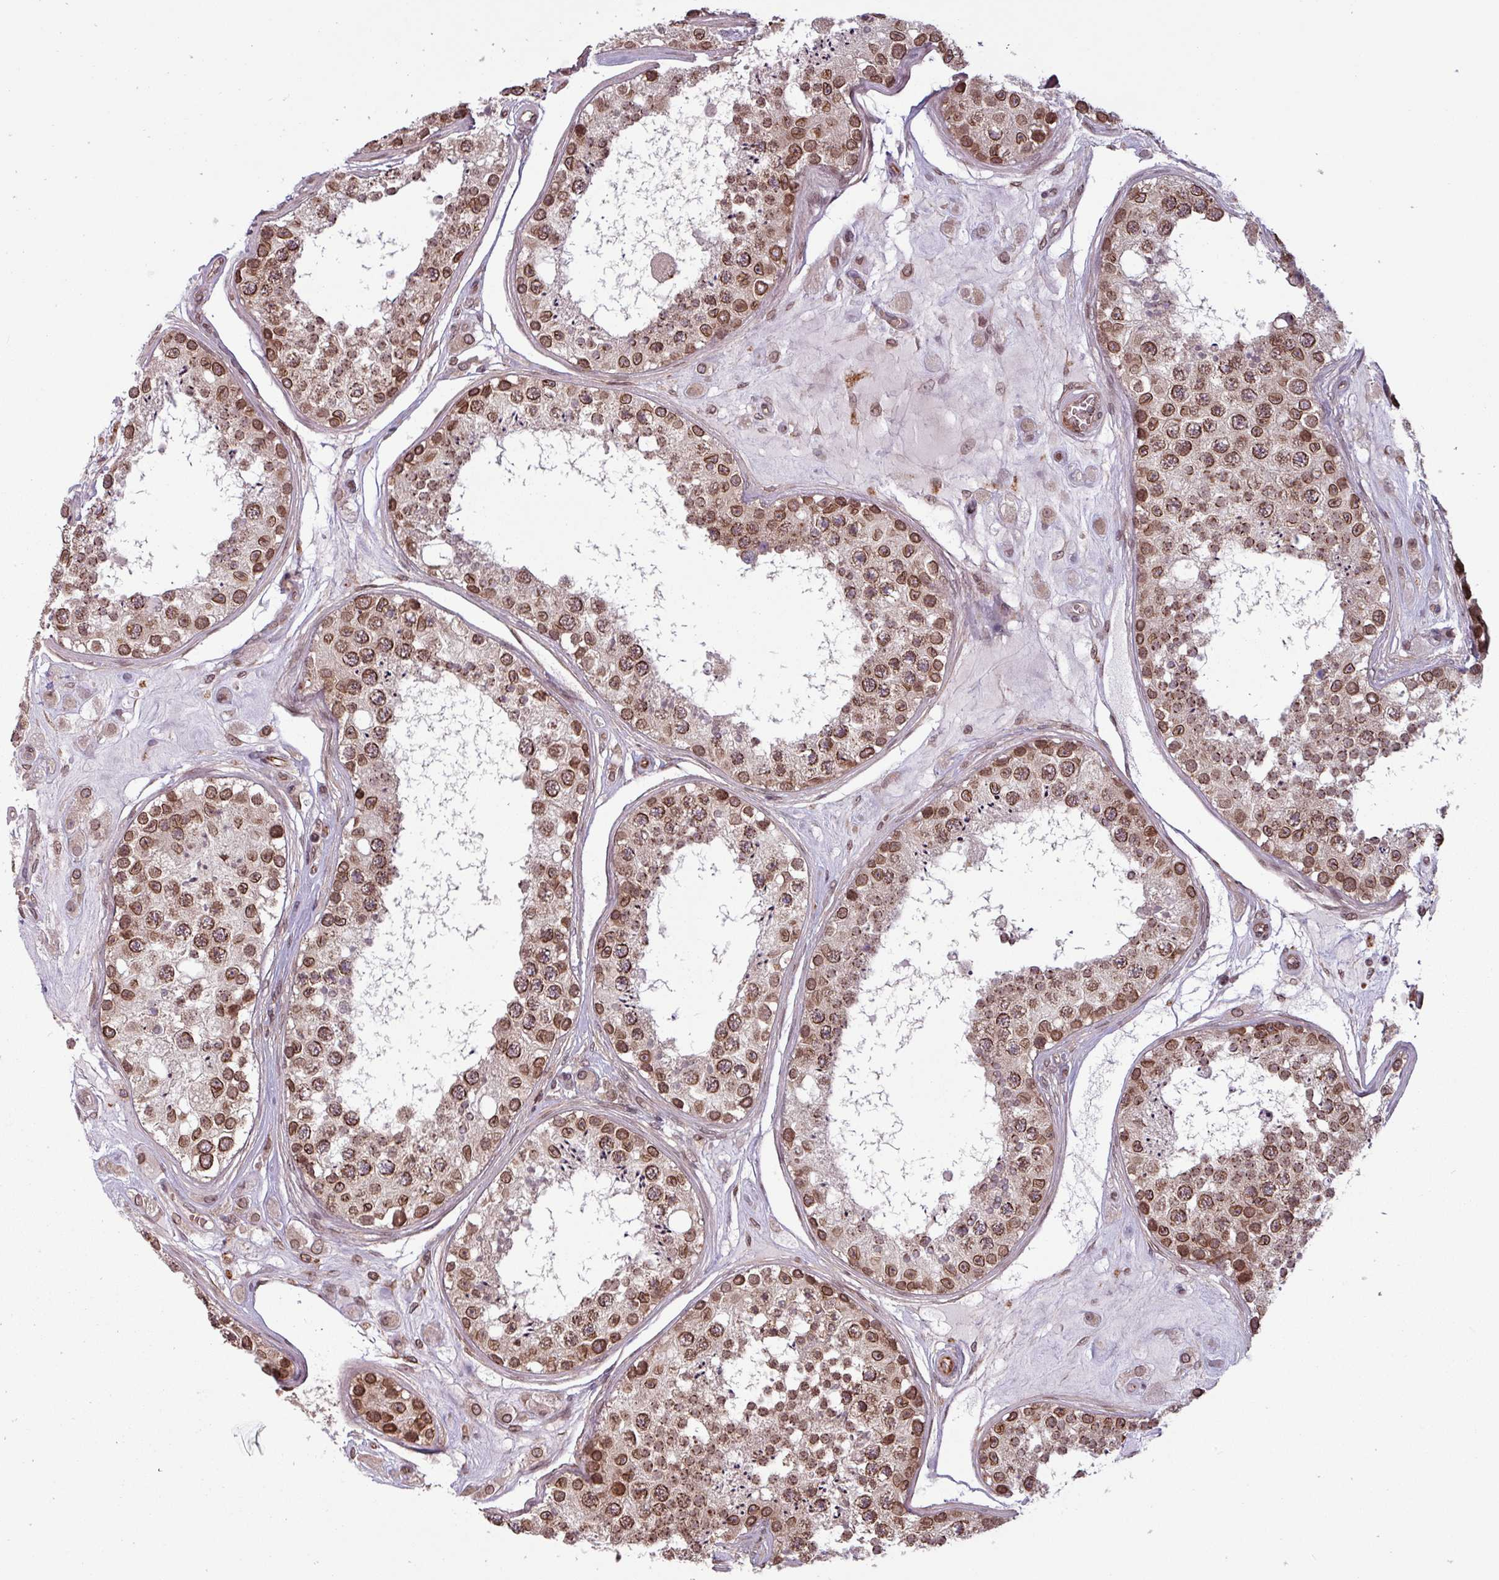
{"staining": {"intensity": "strong", "quantity": ">75%", "location": "cytoplasmic/membranous,nuclear"}, "tissue": "testis", "cell_type": "Cells in seminiferous ducts", "image_type": "normal", "snomed": [{"axis": "morphology", "description": "Normal tissue, NOS"}, {"axis": "topography", "description": "Testis"}], "caption": "Human testis stained for a protein (brown) reveals strong cytoplasmic/membranous,nuclear positive expression in approximately >75% of cells in seminiferous ducts.", "gene": "RBM4B", "patient": {"sex": "male", "age": 25}}